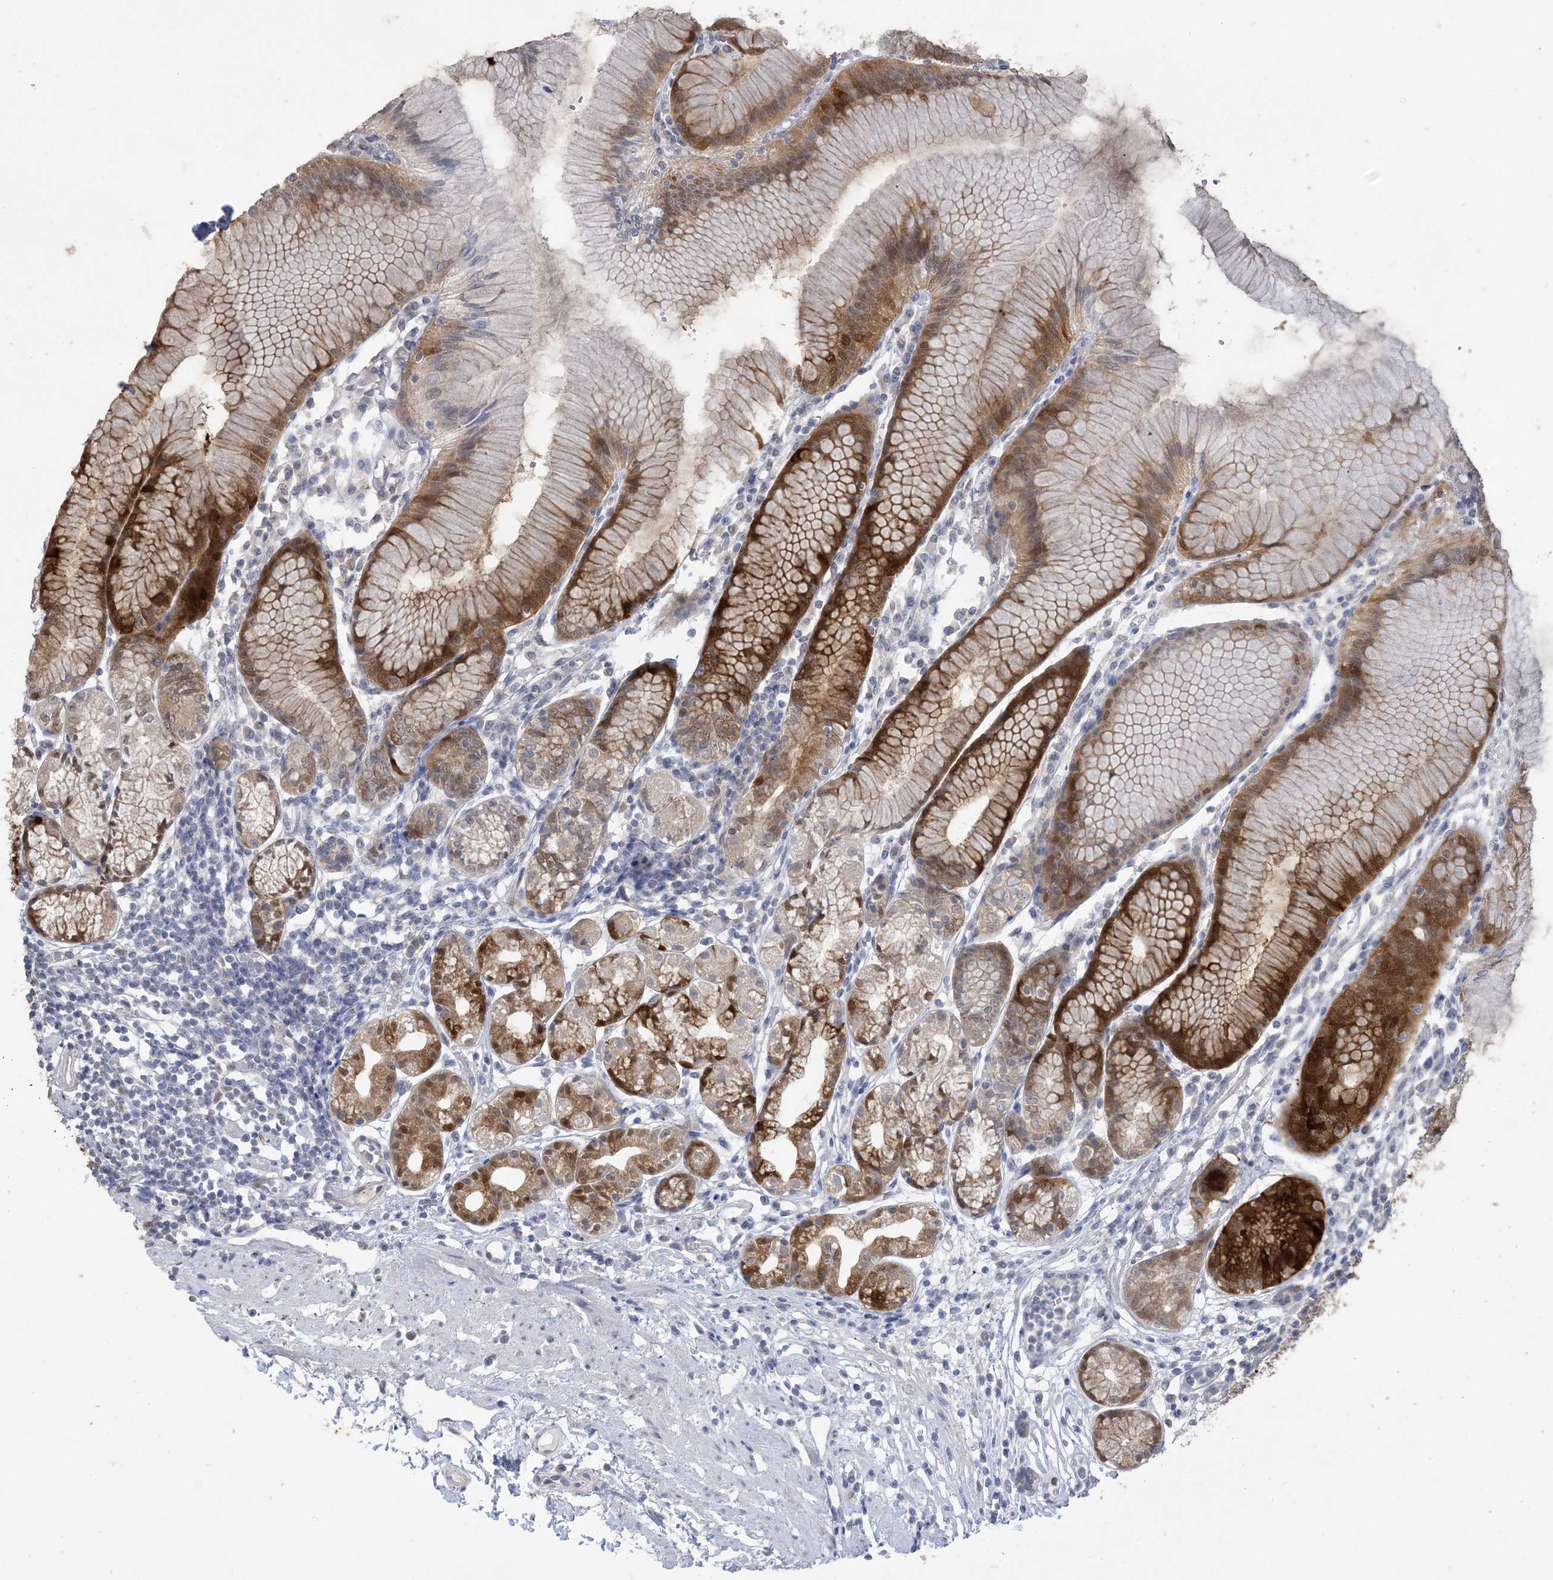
{"staining": {"intensity": "strong", "quantity": ">75%", "location": "cytoplasmic/membranous,nuclear"}, "tissue": "stomach", "cell_type": "Glandular cells", "image_type": "normal", "snomed": [{"axis": "morphology", "description": "Normal tissue, NOS"}, {"axis": "topography", "description": "Stomach"}], "caption": "Stomach stained with a brown dye reveals strong cytoplasmic/membranous,nuclear positive positivity in approximately >75% of glandular cells.", "gene": "HMGCS1", "patient": {"sex": "female", "age": 57}}